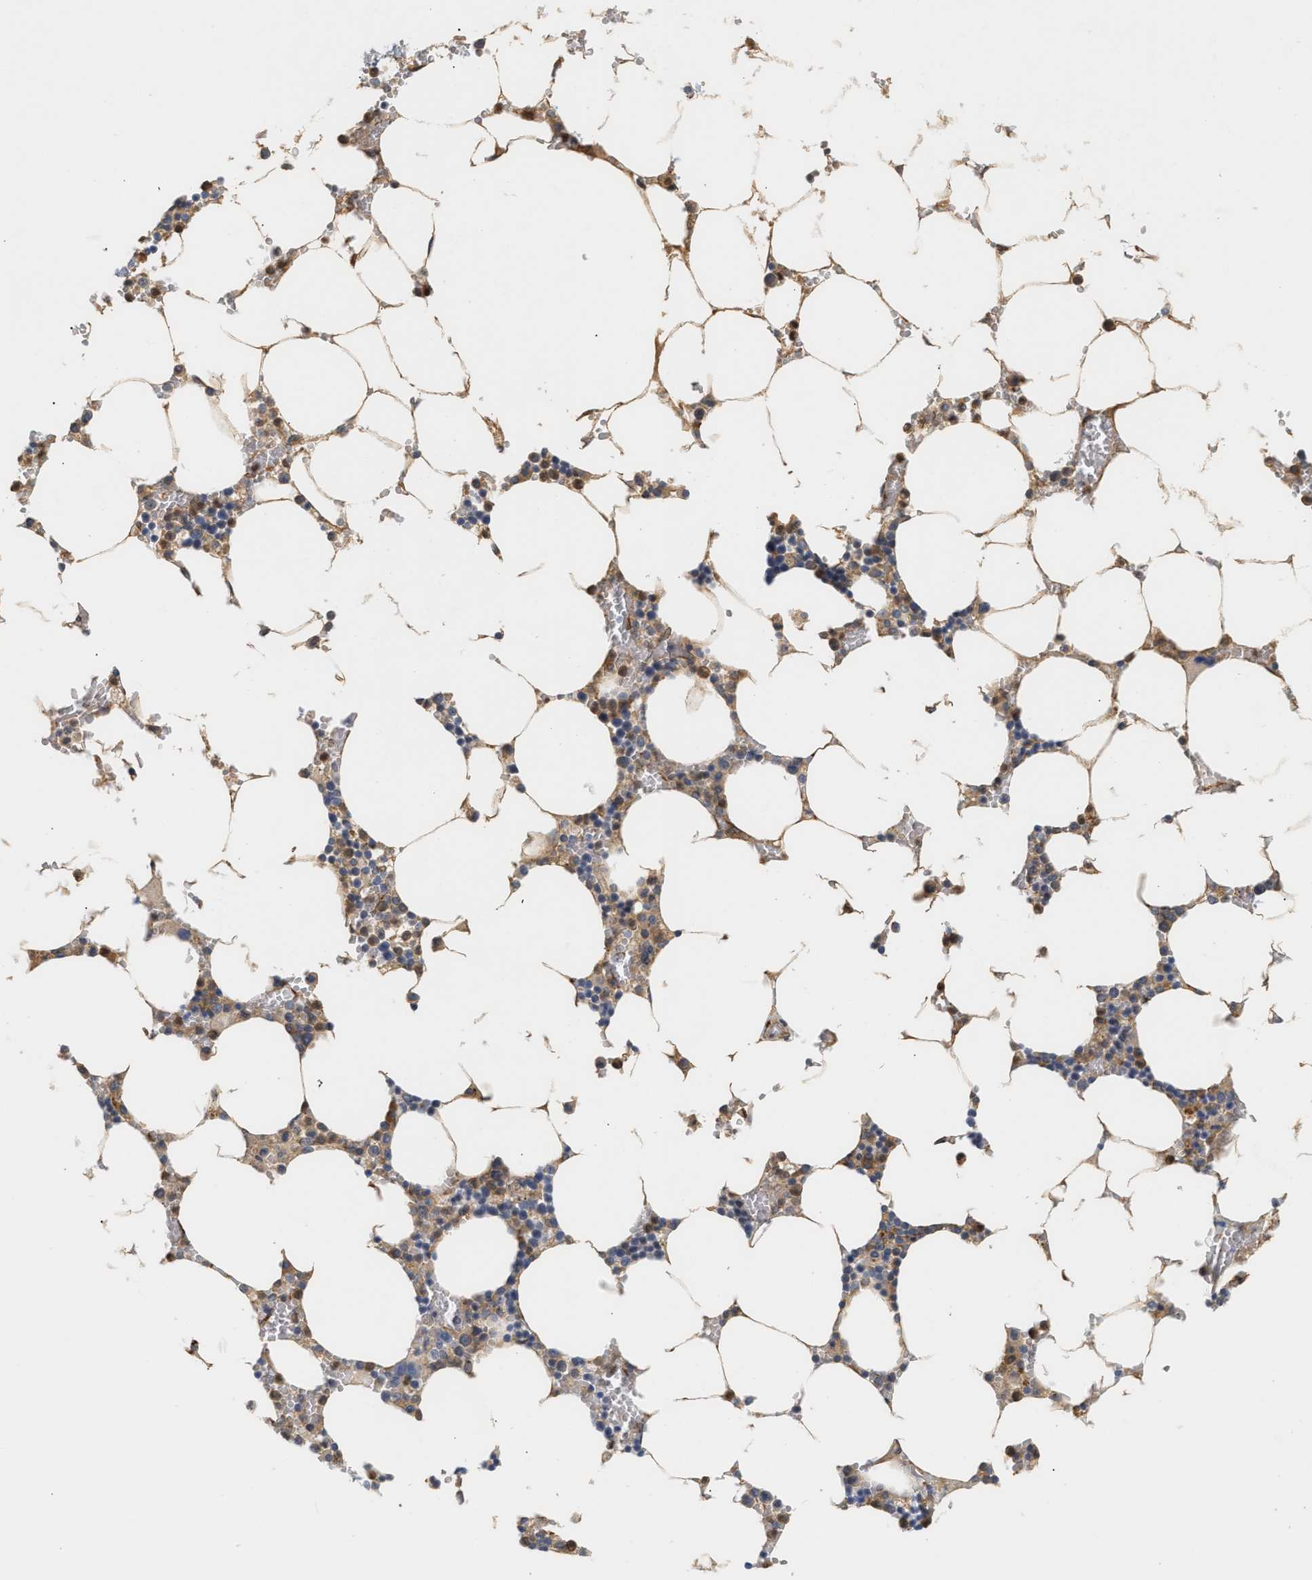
{"staining": {"intensity": "moderate", "quantity": "25%-75%", "location": "cytoplasmic/membranous"}, "tissue": "bone marrow", "cell_type": "Hematopoietic cells", "image_type": "normal", "snomed": [{"axis": "morphology", "description": "Normal tissue, NOS"}, {"axis": "topography", "description": "Bone marrow"}], "caption": "Protein expression analysis of normal bone marrow exhibits moderate cytoplasmic/membranous positivity in about 25%-75% of hematopoietic cells. Nuclei are stained in blue.", "gene": "PLCD1", "patient": {"sex": "male", "age": 70}}